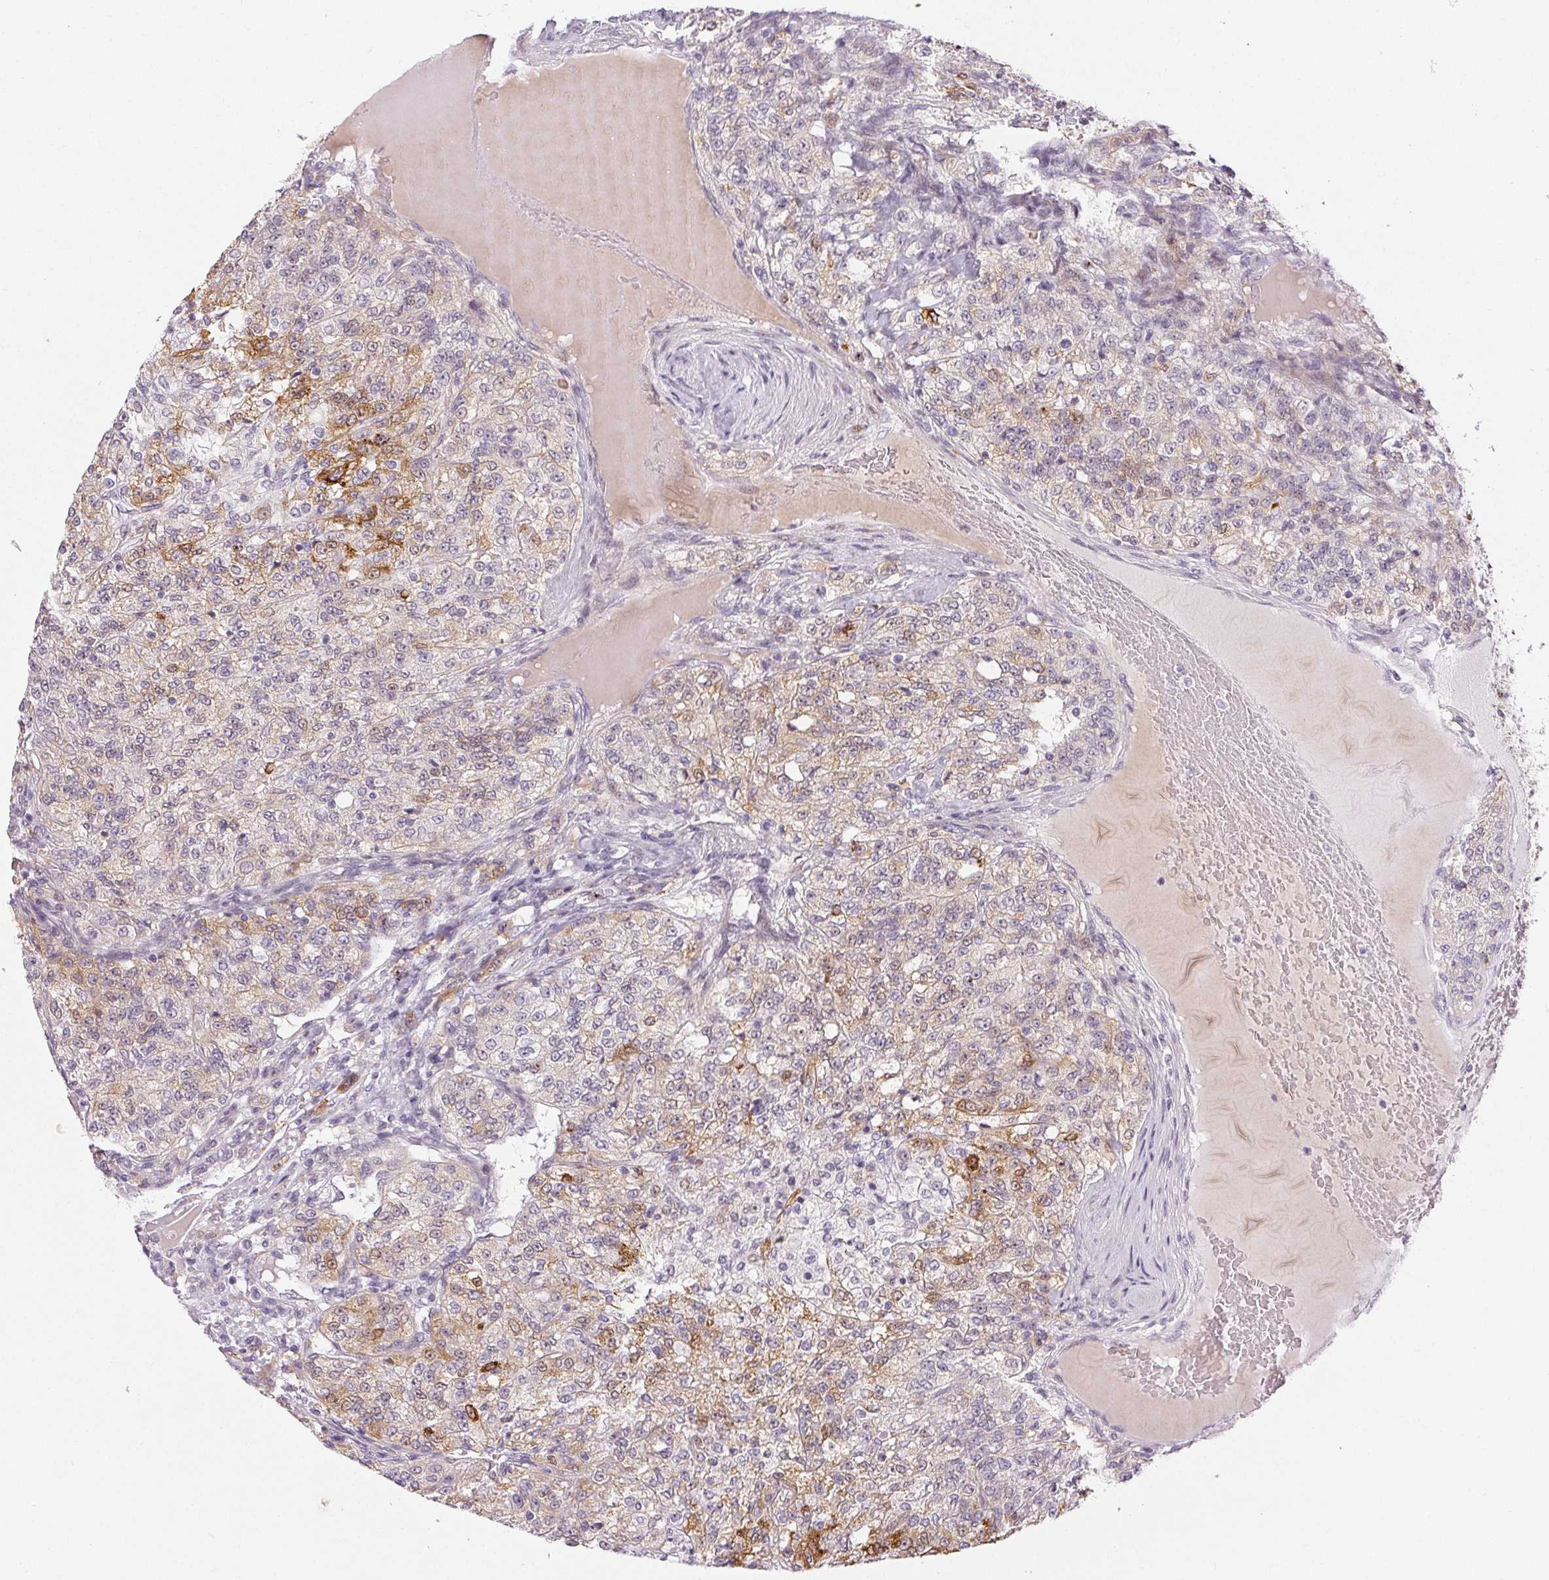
{"staining": {"intensity": "moderate", "quantity": "<25%", "location": "cytoplasmic/membranous"}, "tissue": "renal cancer", "cell_type": "Tumor cells", "image_type": "cancer", "snomed": [{"axis": "morphology", "description": "Adenocarcinoma, NOS"}, {"axis": "topography", "description": "Kidney"}], "caption": "Renal cancer (adenocarcinoma) was stained to show a protein in brown. There is low levels of moderate cytoplasmic/membranous staining in approximately <25% of tumor cells. (brown staining indicates protein expression, while blue staining denotes nuclei).", "gene": "RPGRIP1", "patient": {"sex": "female", "age": 63}}